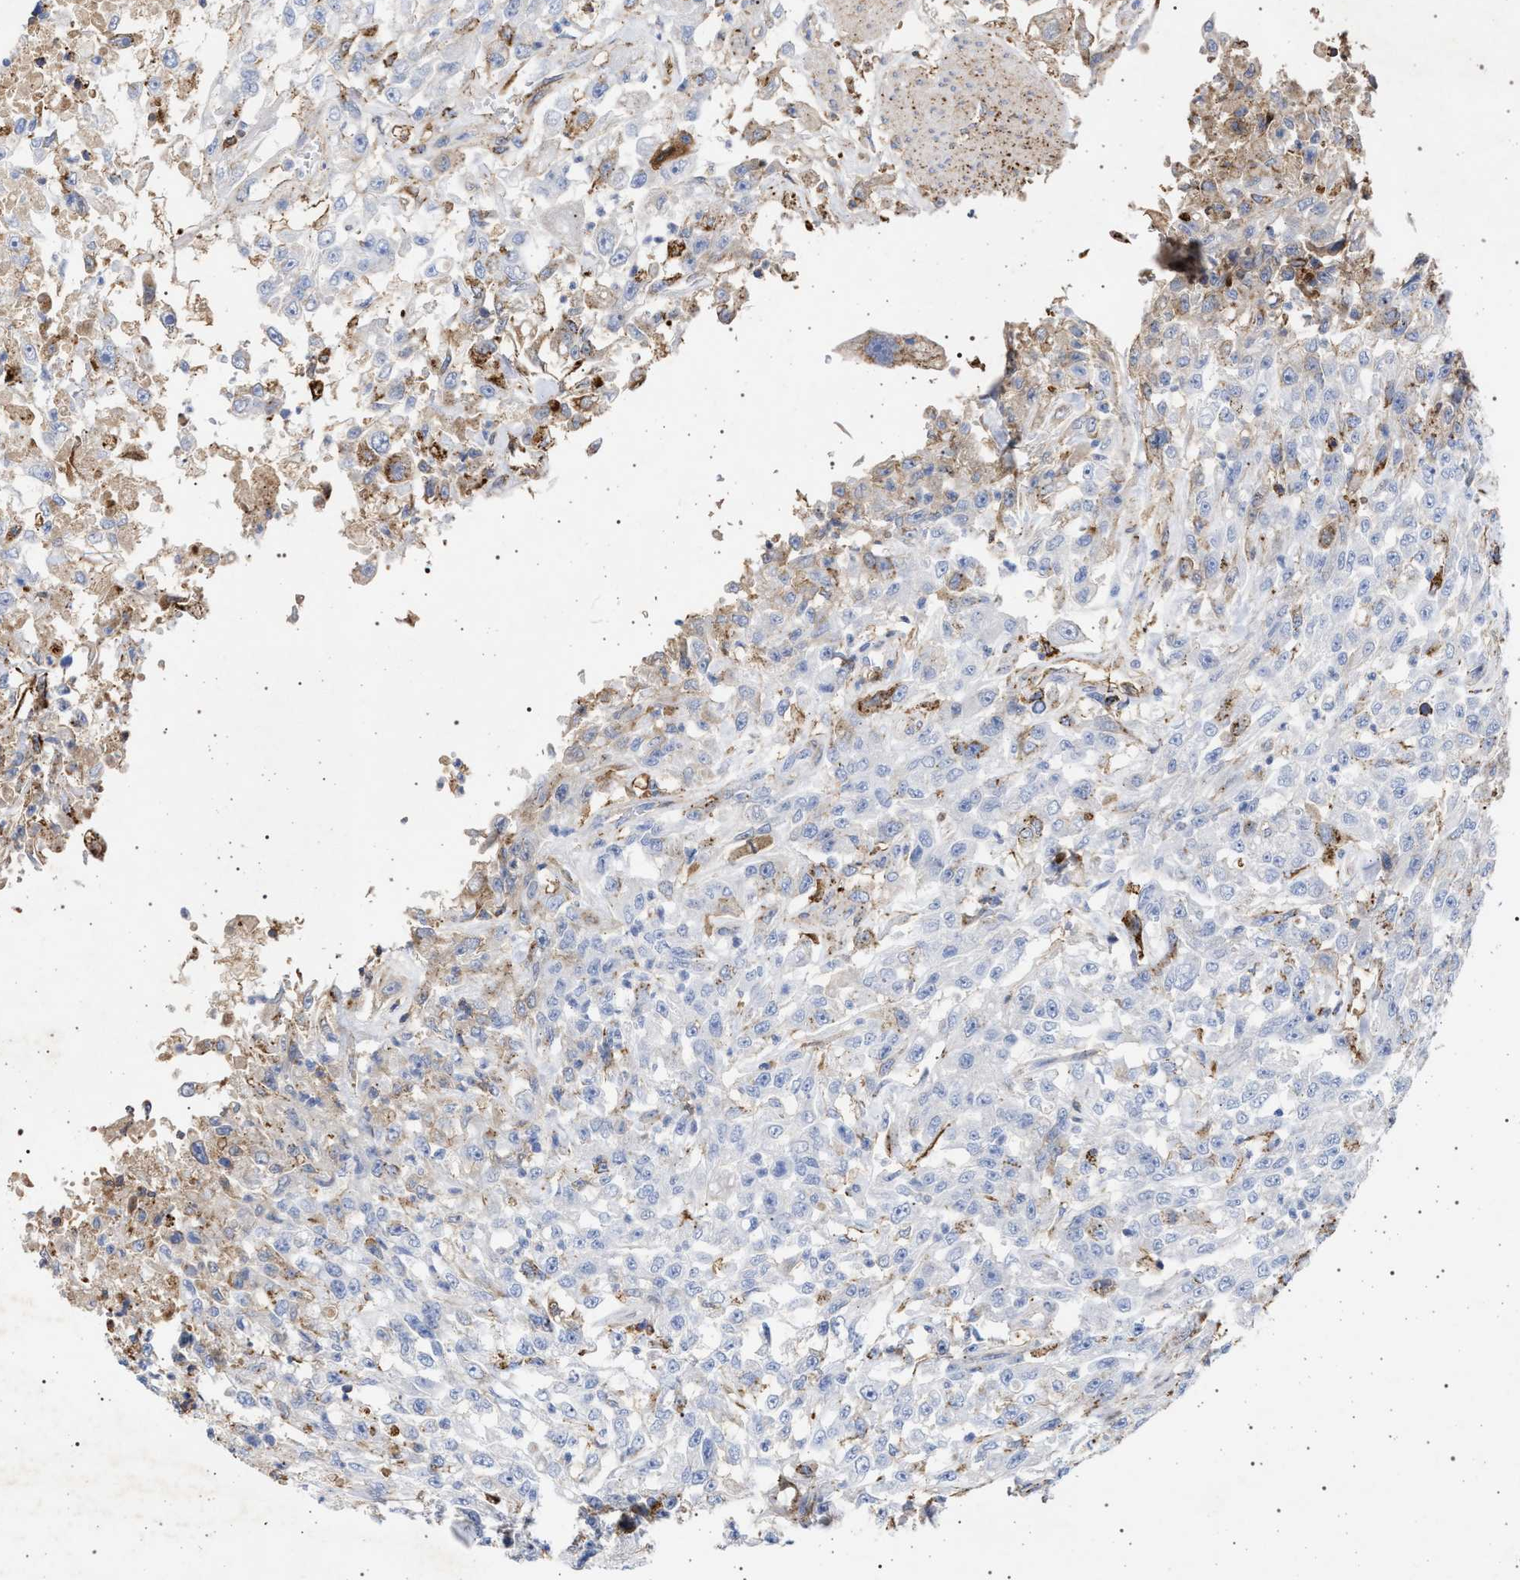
{"staining": {"intensity": "weak", "quantity": "<25%", "location": "cytoplasmic/membranous"}, "tissue": "urothelial cancer", "cell_type": "Tumor cells", "image_type": "cancer", "snomed": [{"axis": "morphology", "description": "Urothelial carcinoma, High grade"}, {"axis": "topography", "description": "Urinary bladder"}], "caption": "The histopathology image shows no staining of tumor cells in urothelial cancer.", "gene": "PLG", "patient": {"sex": "male", "age": 46}}